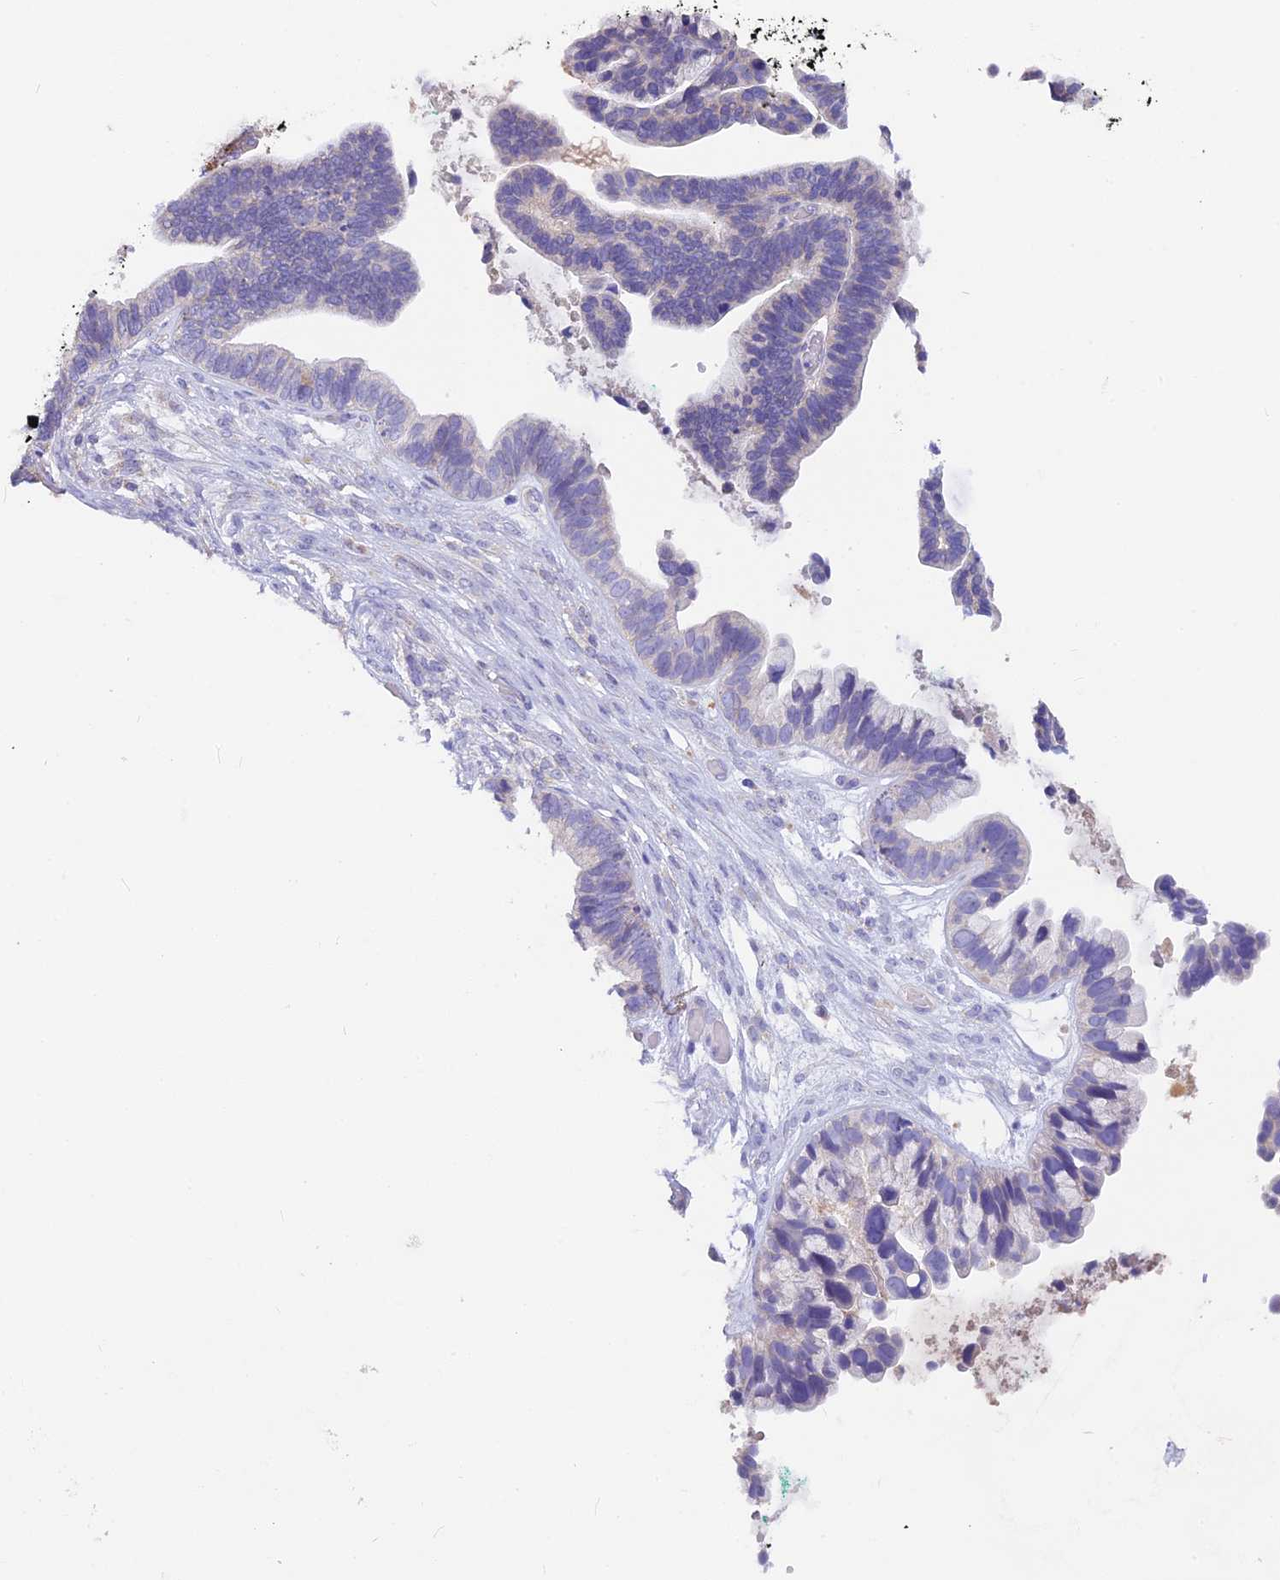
{"staining": {"intensity": "negative", "quantity": "none", "location": "none"}, "tissue": "ovarian cancer", "cell_type": "Tumor cells", "image_type": "cancer", "snomed": [{"axis": "morphology", "description": "Cystadenocarcinoma, serous, NOS"}, {"axis": "topography", "description": "Ovary"}], "caption": "This is an immunohistochemistry image of human ovarian cancer (serous cystadenocarcinoma). There is no staining in tumor cells.", "gene": "PZP", "patient": {"sex": "female", "age": 56}}